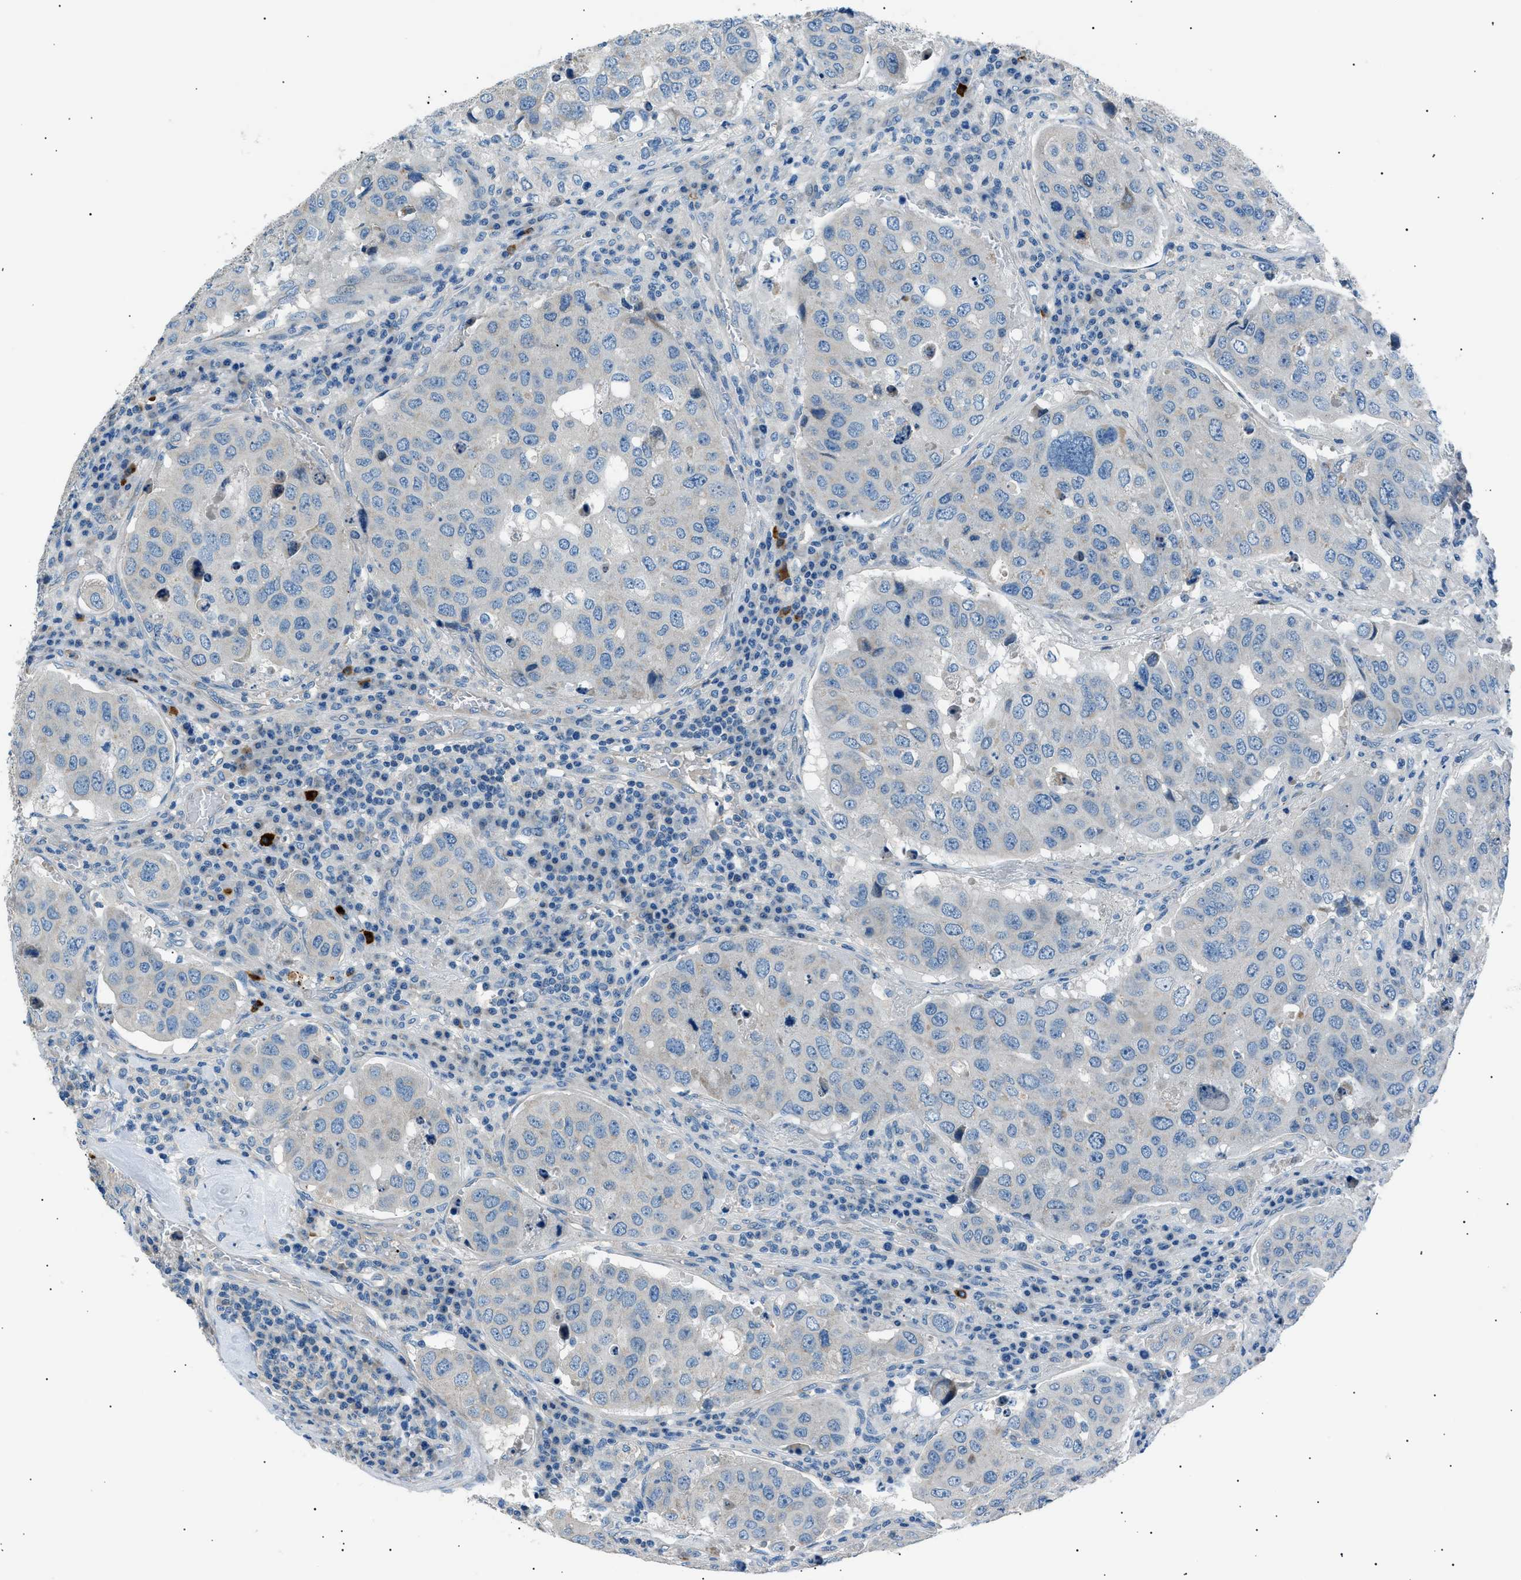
{"staining": {"intensity": "negative", "quantity": "none", "location": "none"}, "tissue": "urothelial cancer", "cell_type": "Tumor cells", "image_type": "cancer", "snomed": [{"axis": "morphology", "description": "Urothelial carcinoma, High grade"}, {"axis": "topography", "description": "Lymph node"}, {"axis": "topography", "description": "Urinary bladder"}], "caption": "Immunohistochemistry (IHC) of urothelial cancer shows no positivity in tumor cells.", "gene": "LRRC37B", "patient": {"sex": "male", "age": 51}}